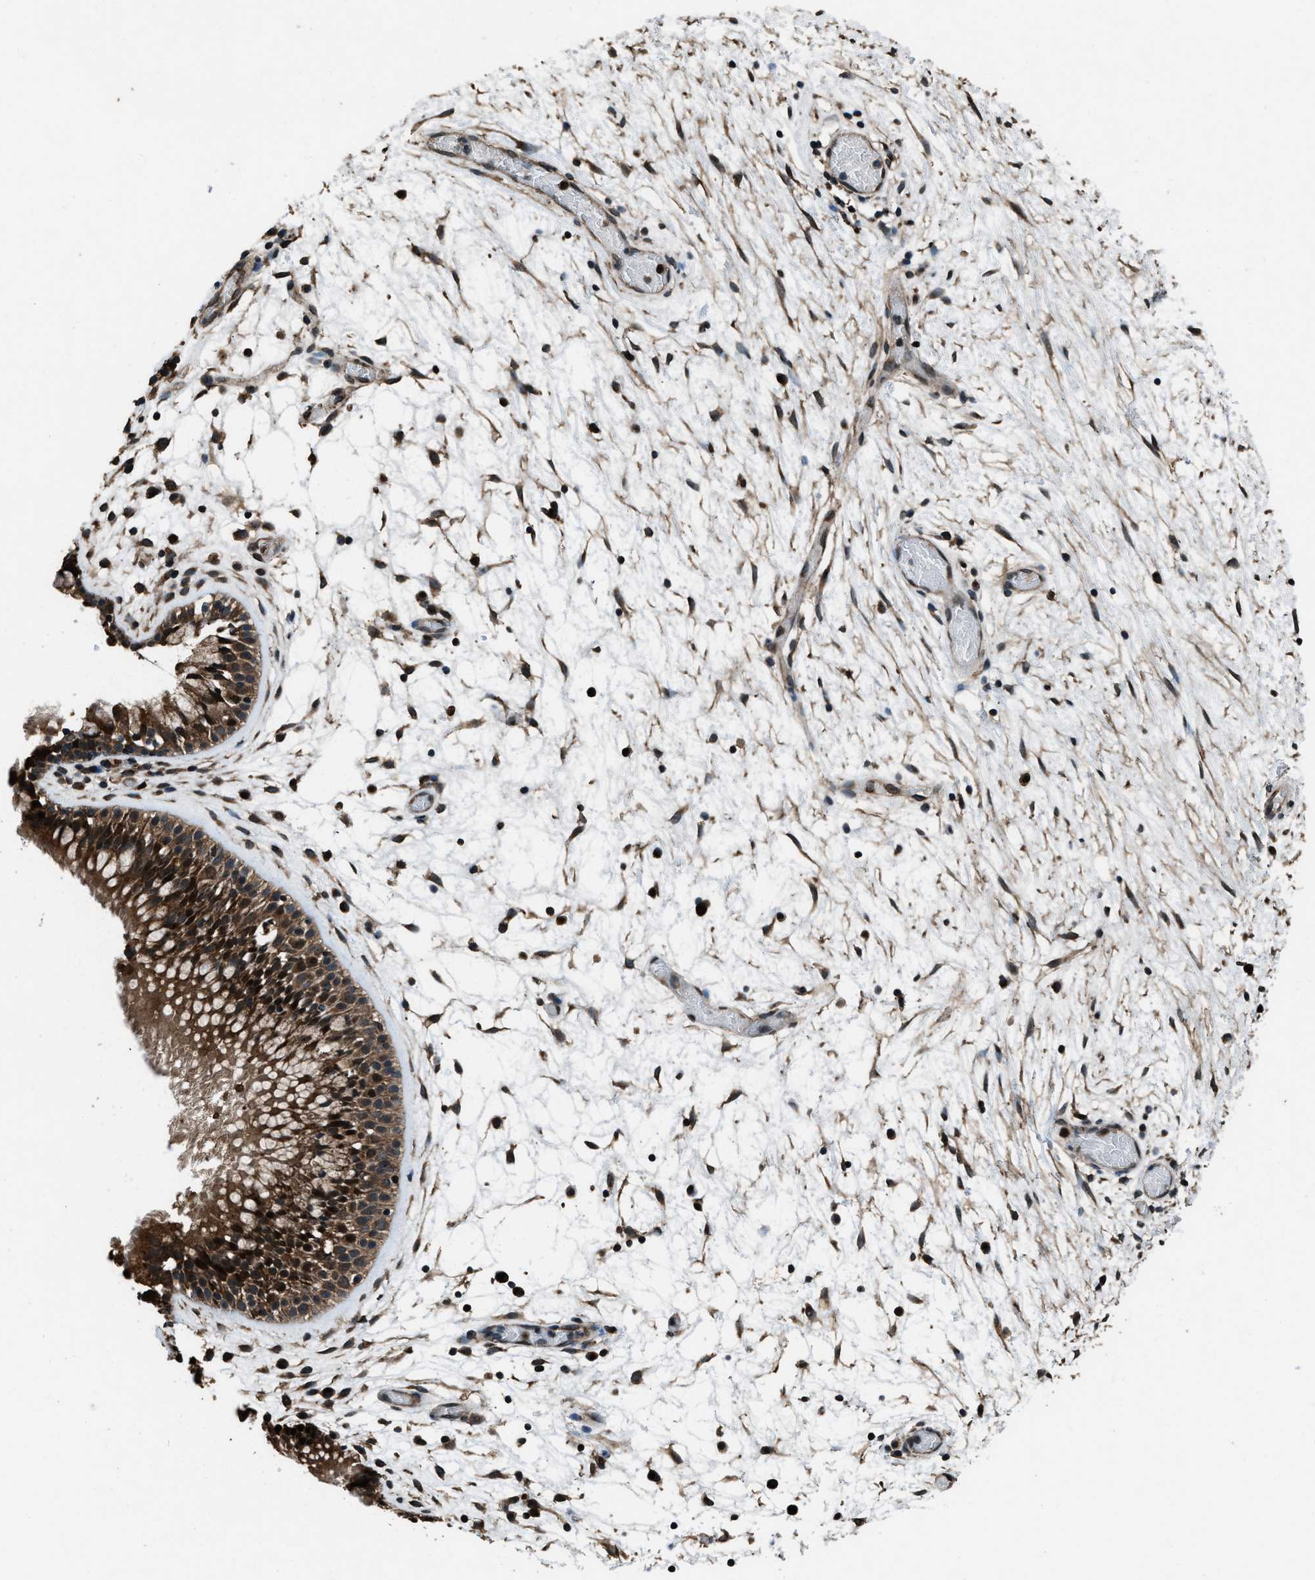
{"staining": {"intensity": "strong", "quantity": ">75%", "location": "cytoplasmic/membranous,nuclear"}, "tissue": "nasopharynx", "cell_type": "Respiratory epithelial cells", "image_type": "normal", "snomed": [{"axis": "morphology", "description": "Normal tissue, NOS"}, {"axis": "morphology", "description": "Inflammation, NOS"}, {"axis": "topography", "description": "Nasopharynx"}], "caption": "Protein analysis of unremarkable nasopharynx reveals strong cytoplasmic/membranous,nuclear positivity in approximately >75% of respiratory epithelial cells.", "gene": "TRIM4", "patient": {"sex": "male", "age": 48}}